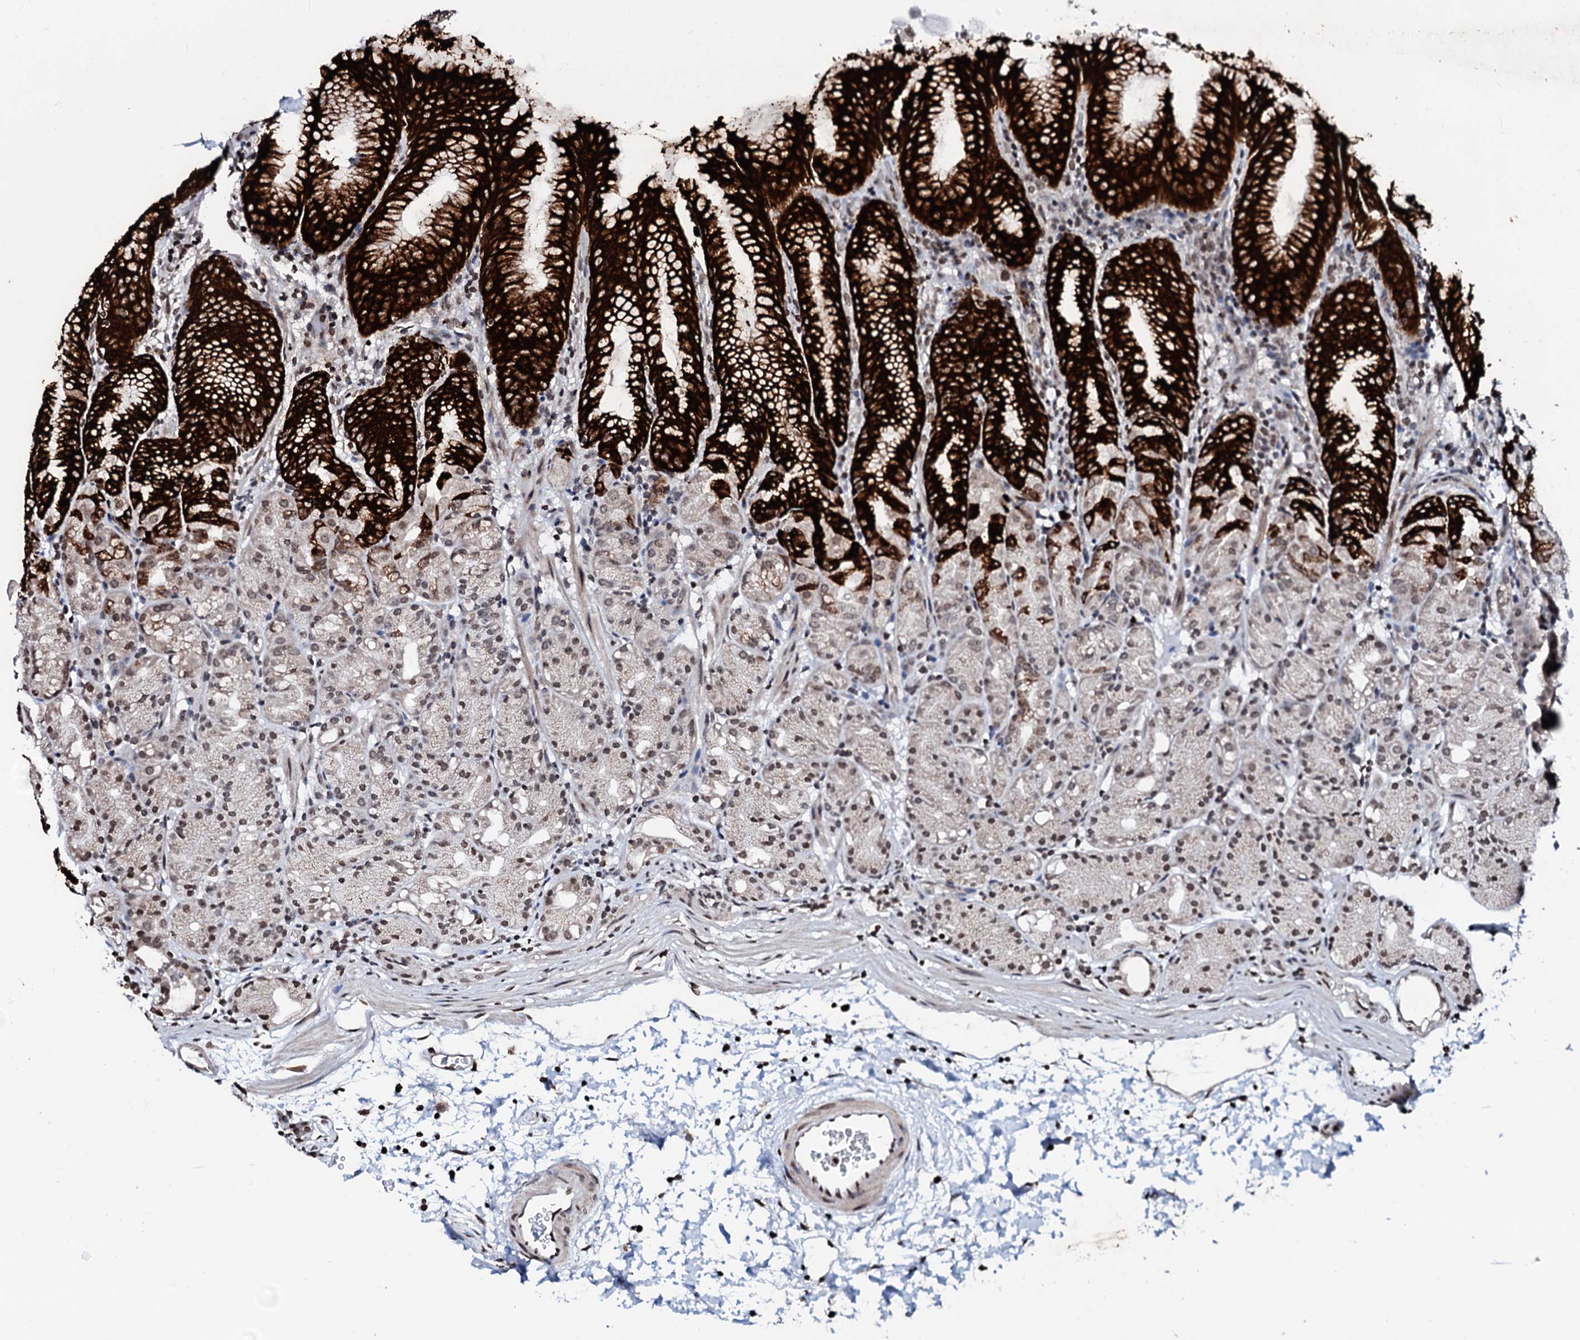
{"staining": {"intensity": "strong", "quantity": "25%-75%", "location": "cytoplasmic/membranous,nuclear"}, "tissue": "stomach", "cell_type": "Glandular cells", "image_type": "normal", "snomed": [{"axis": "morphology", "description": "Normal tissue, NOS"}, {"axis": "topography", "description": "Stomach, upper"}], "caption": "Immunohistochemistry histopathology image of unremarkable stomach stained for a protein (brown), which reveals high levels of strong cytoplasmic/membranous,nuclear expression in about 25%-75% of glandular cells.", "gene": "LSM11", "patient": {"sex": "male", "age": 48}}